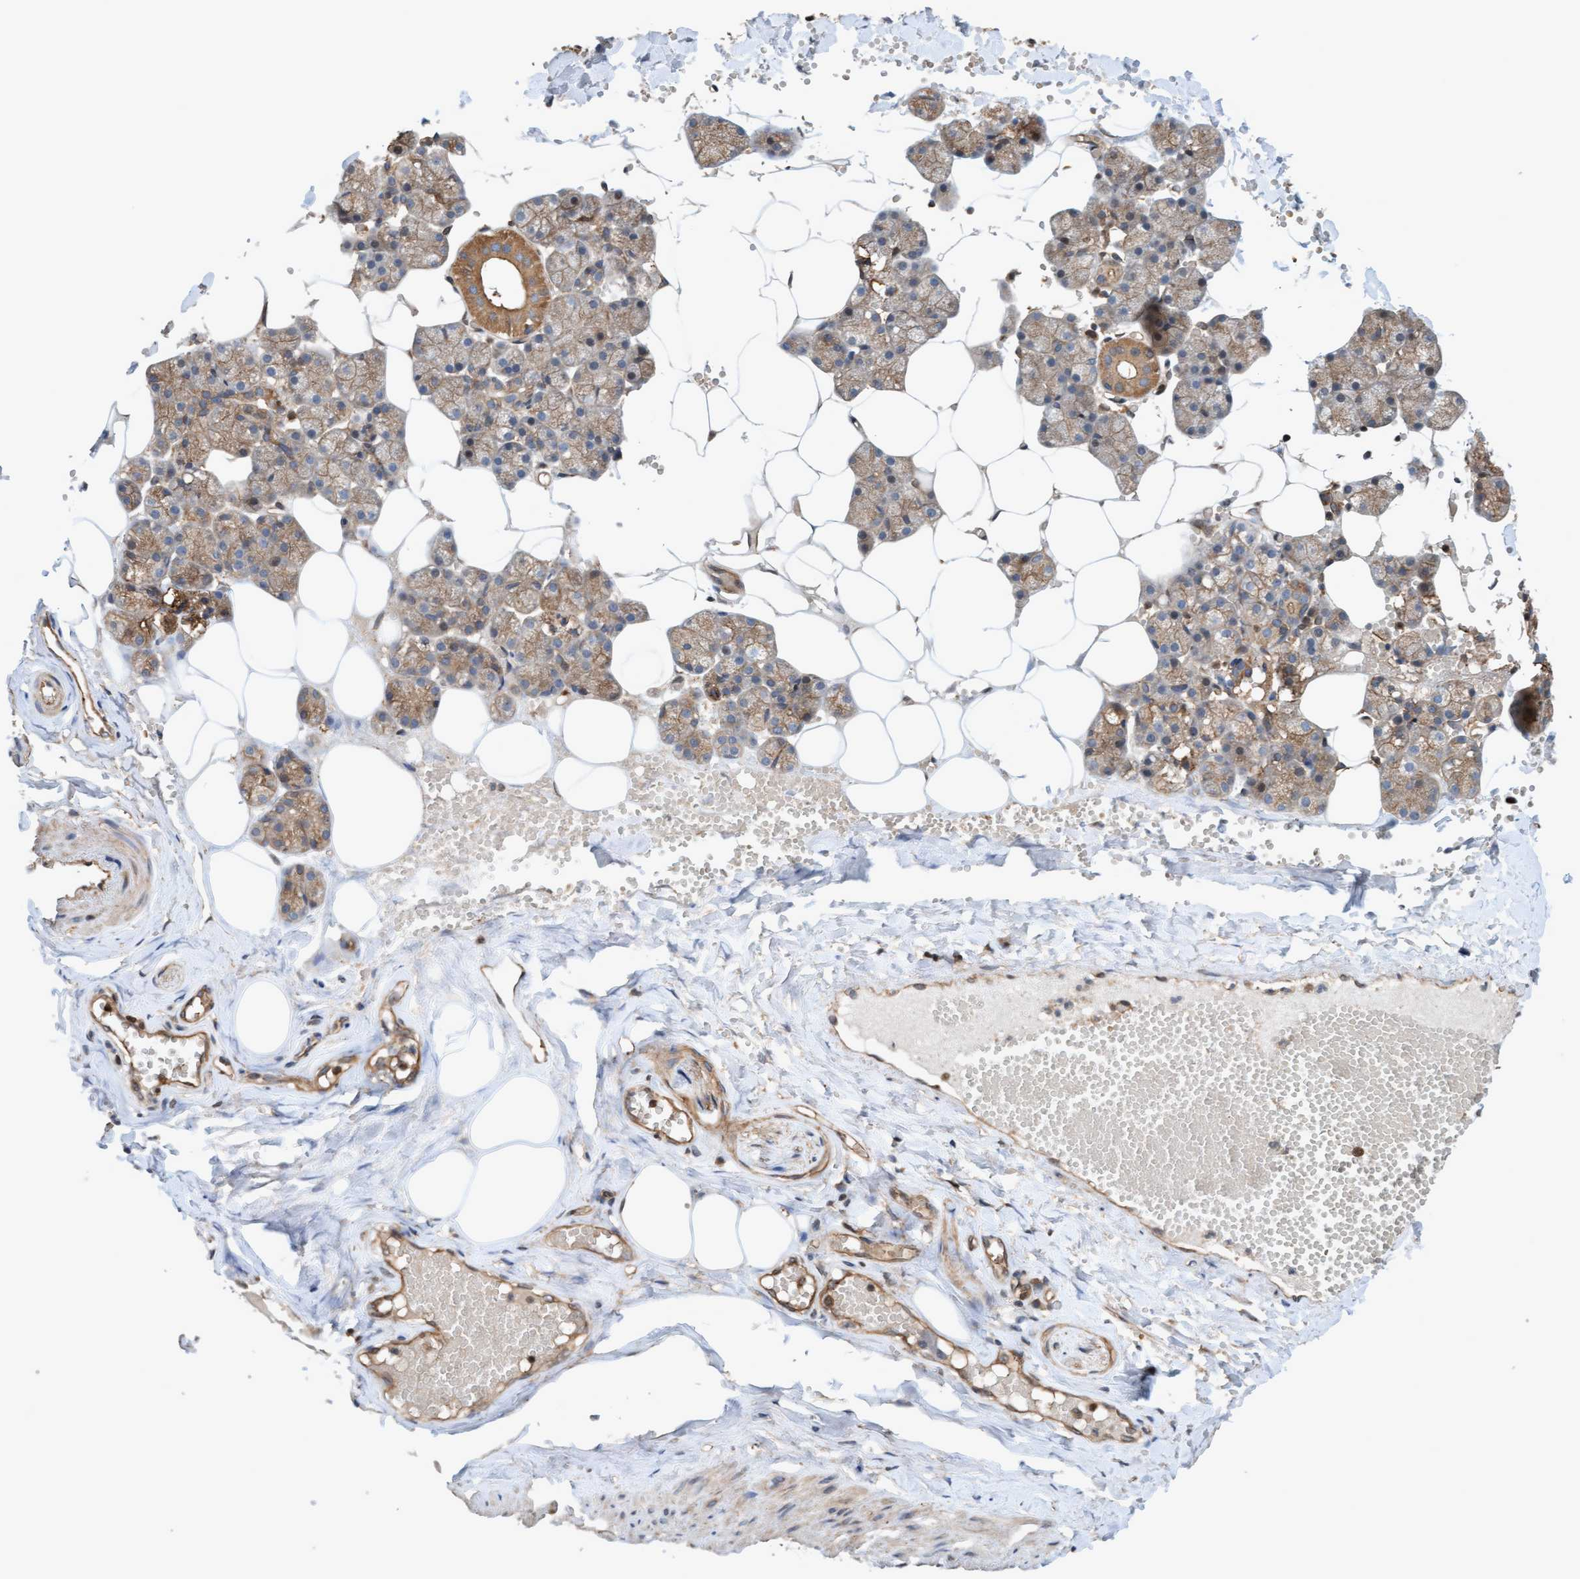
{"staining": {"intensity": "moderate", "quantity": ">75%", "location": "cytoplasmic/membranous"}, "tissue": "salivary gland", "cell_type": "Glandular cells", "image_type": "normal", "snomed": [{"axis": "morphology", "description": "Normal tissue, NOS"}, {"axis": "topography", "description": "Salivary gland"}], "caption": "Immunohistochemistry (DAB) staining of normal salivary gland shows moderate cytoplasmic/membranous protein expression in approximately >75% of glandular cells. The protein of interest is shown in brown color, while the nuclei are stained blue.", "gene": "ERAL1", "patient": {"sex": "male", "age": 62}}